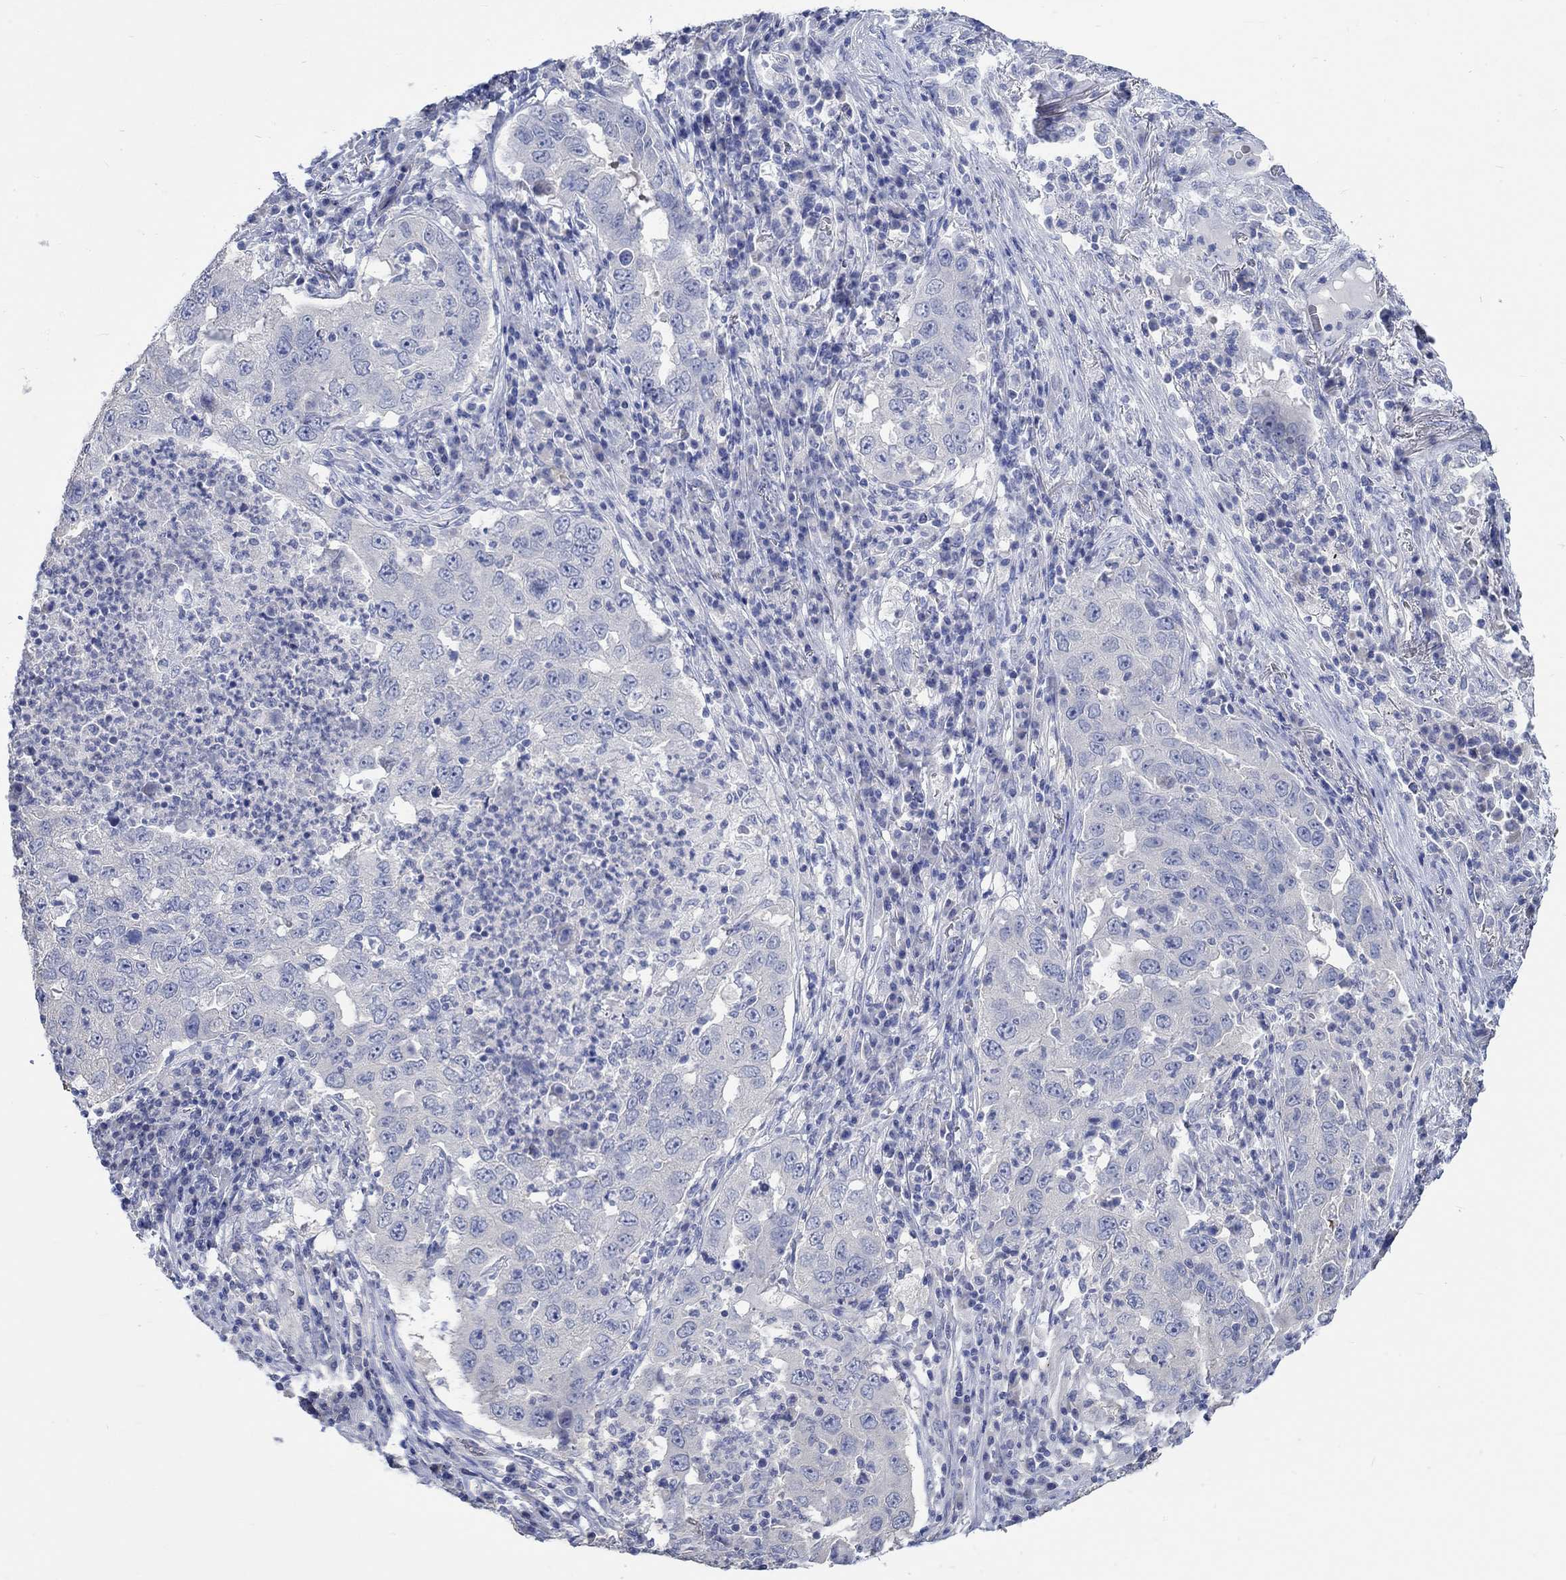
{"staining": {"intensity": "negative", "quantity": "none", "location": "none"}, "tissue": "lung cancer", "cell_type": "Tumor cells", "image_type": "cancer", "snomed": [{"axis": "morphology", "description": "Adenocarcinoma, NOS"}, {"axis": "topography", "description": "Lung"}], "caption": "The photomicrograph displays no significant expression in tumor cells of lung cancer (adenocarcinoma).", "gene": "KCNA1", "patient": {"sex": "male", "age": 73}}